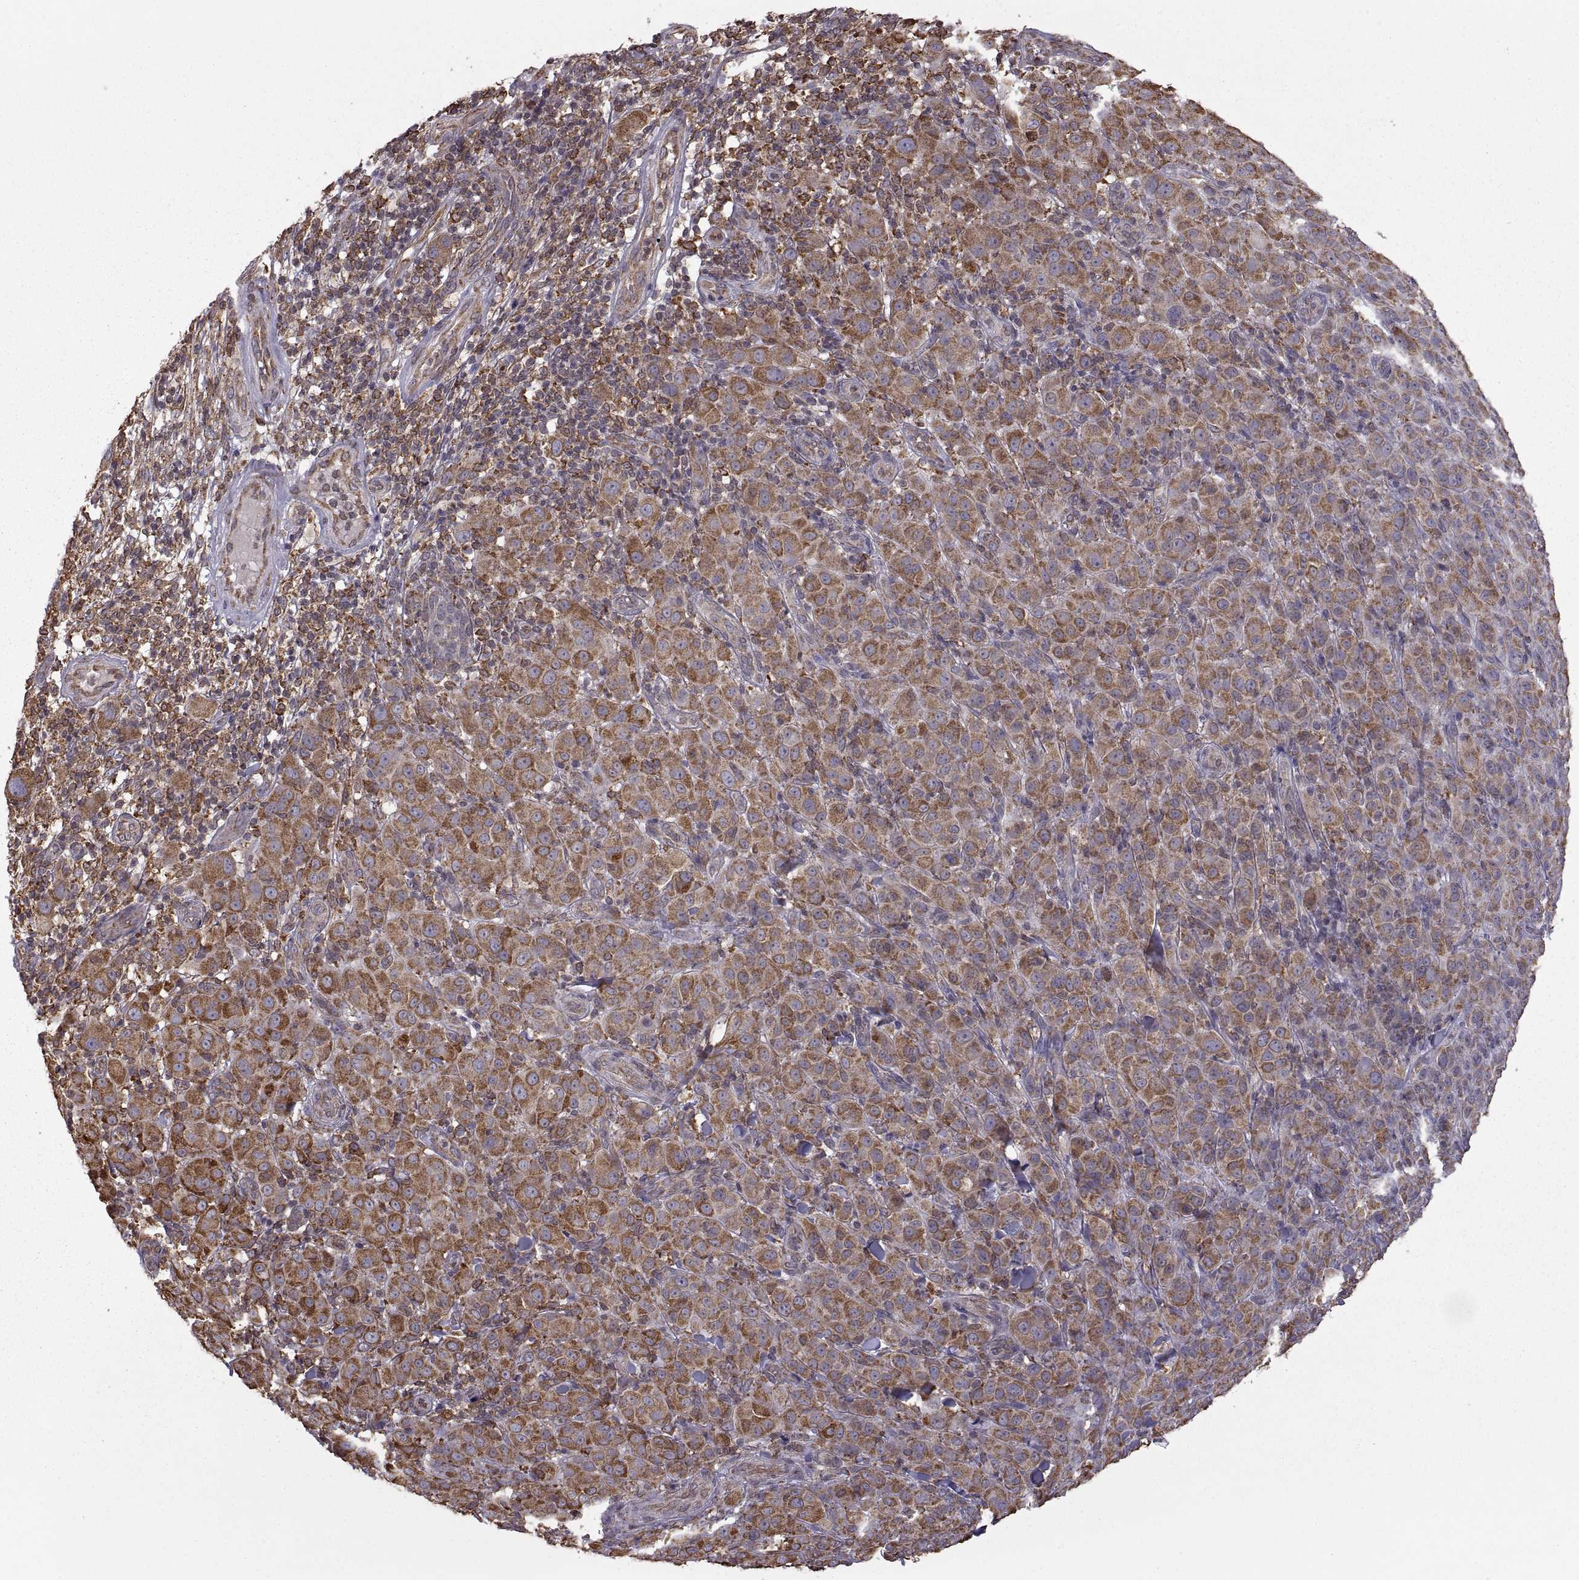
{"staining": {"intensity": "moderate", "quantity": "25%-75%", "location": "cytoplasmic/membranous"}, "tissue": "melanoma", "cell_type": "Tumor cells", "image_type": "cancer", "snomed": [{"axis": "morphology", "description": "Malignant melanoma, NOS"}, {"axis": "topography", "description": "Skin"}], "caption": "A brown stain shows moderate cytoplasmic/membranous positivity of a protein in malignant melanoma tumor cells.", "gene": "PDIA3", "patient": {"sex": "female", "age": 87}}